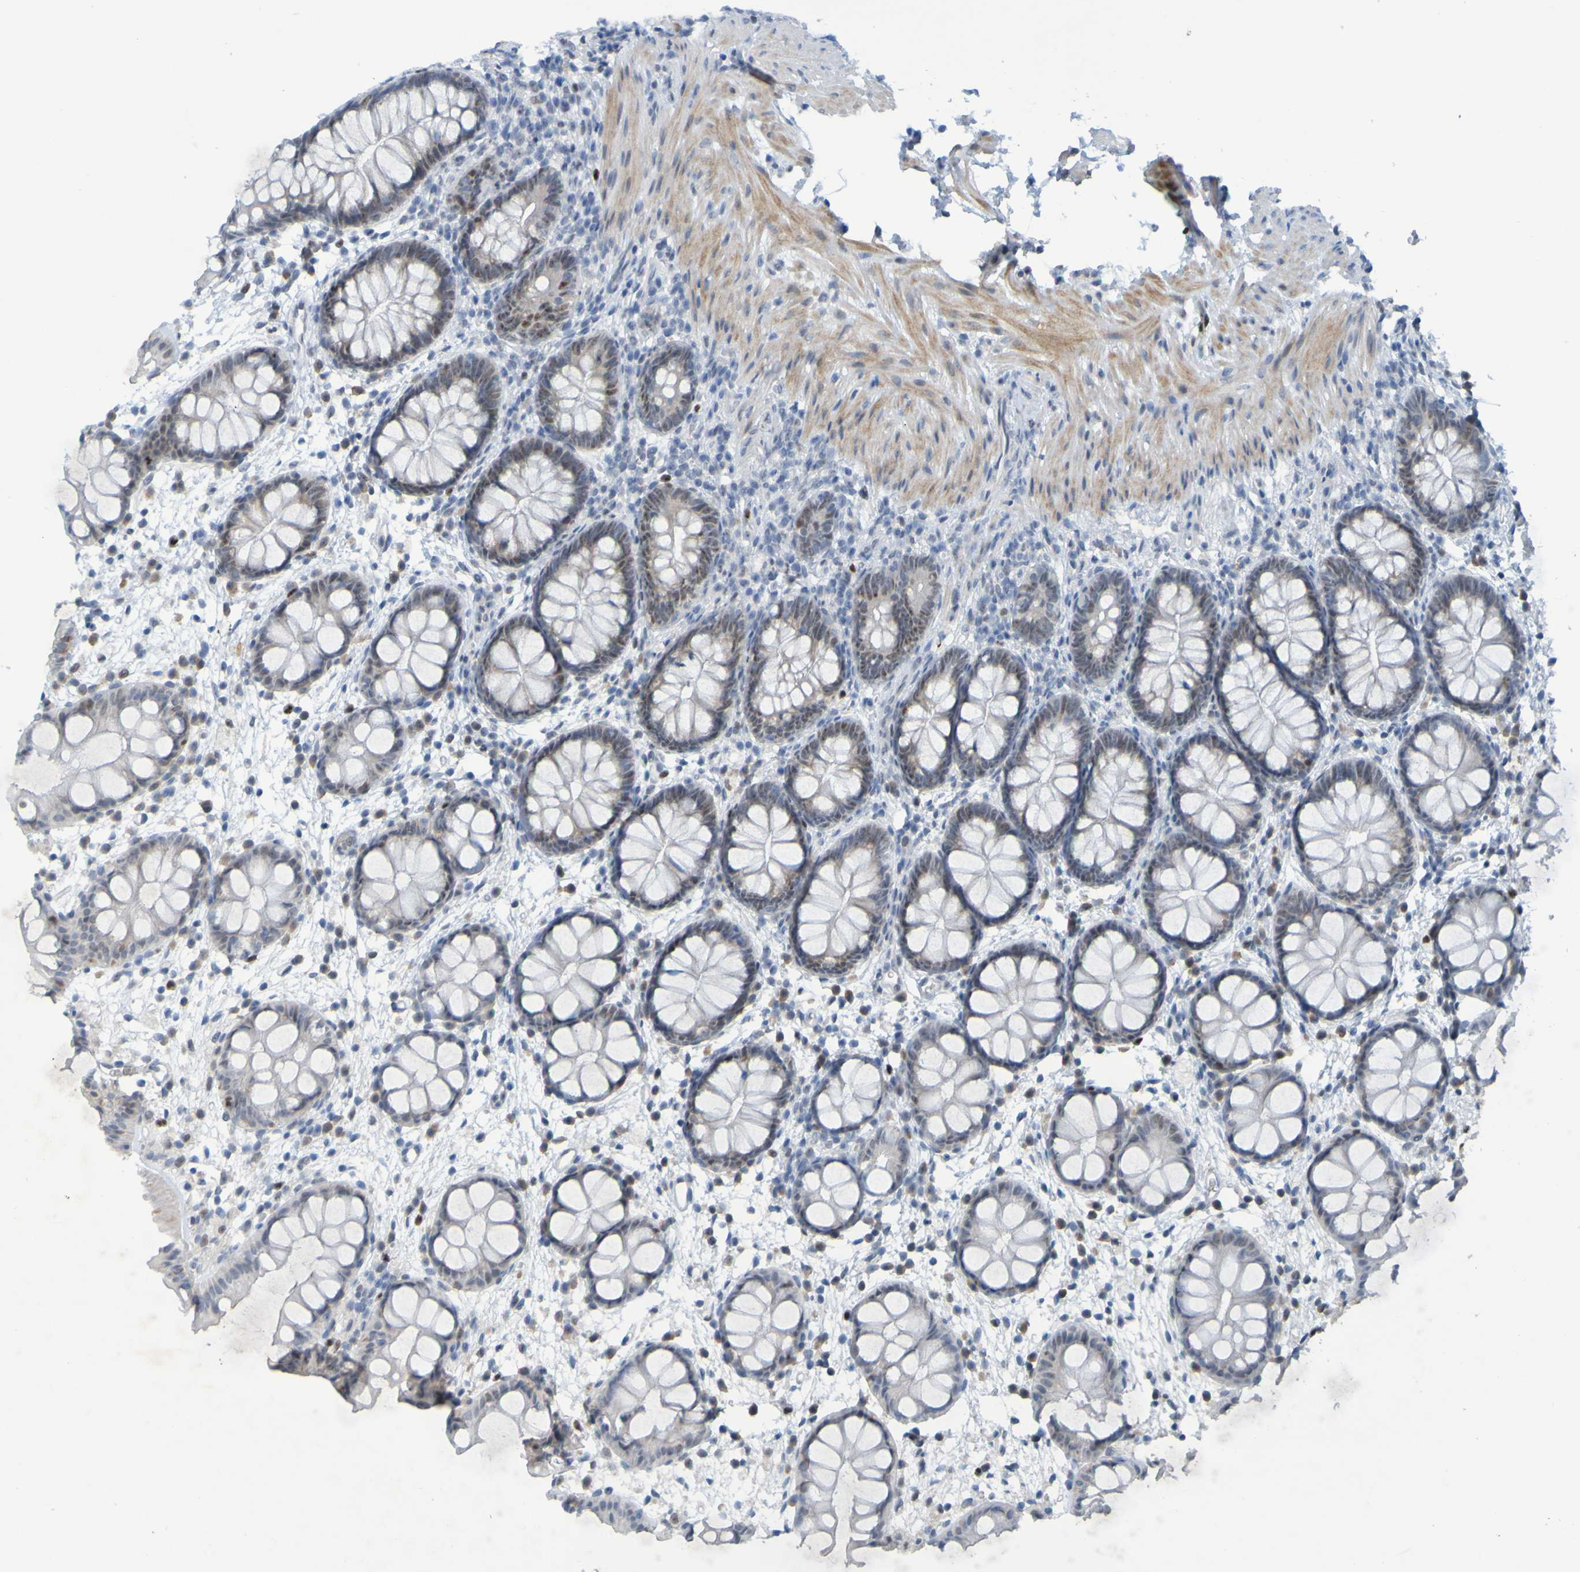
{"staining": {"intensity": "moderate", "quantity": "25%-75%", "location": "nuclear"}, "tissue": "rectum", "cell_type": "Glandular cells", "image_type": "normal", "snomed": [{"axis": "morphology", "description": "Normal tissue, NOS"}, {"axis": "topography", "description": "Rectum"}], "caption": "DAB (3,3'-diaminobenzidine) immunohistochemical staining of benign human rectum exhibits moderate nuclear protein positivity in about 25%-75% of glandular cells. (DAB = brown stain, brightfield microscopy at high magnification).", "gene": "USP36", "patient": {"sex": "female", "age": 24}}